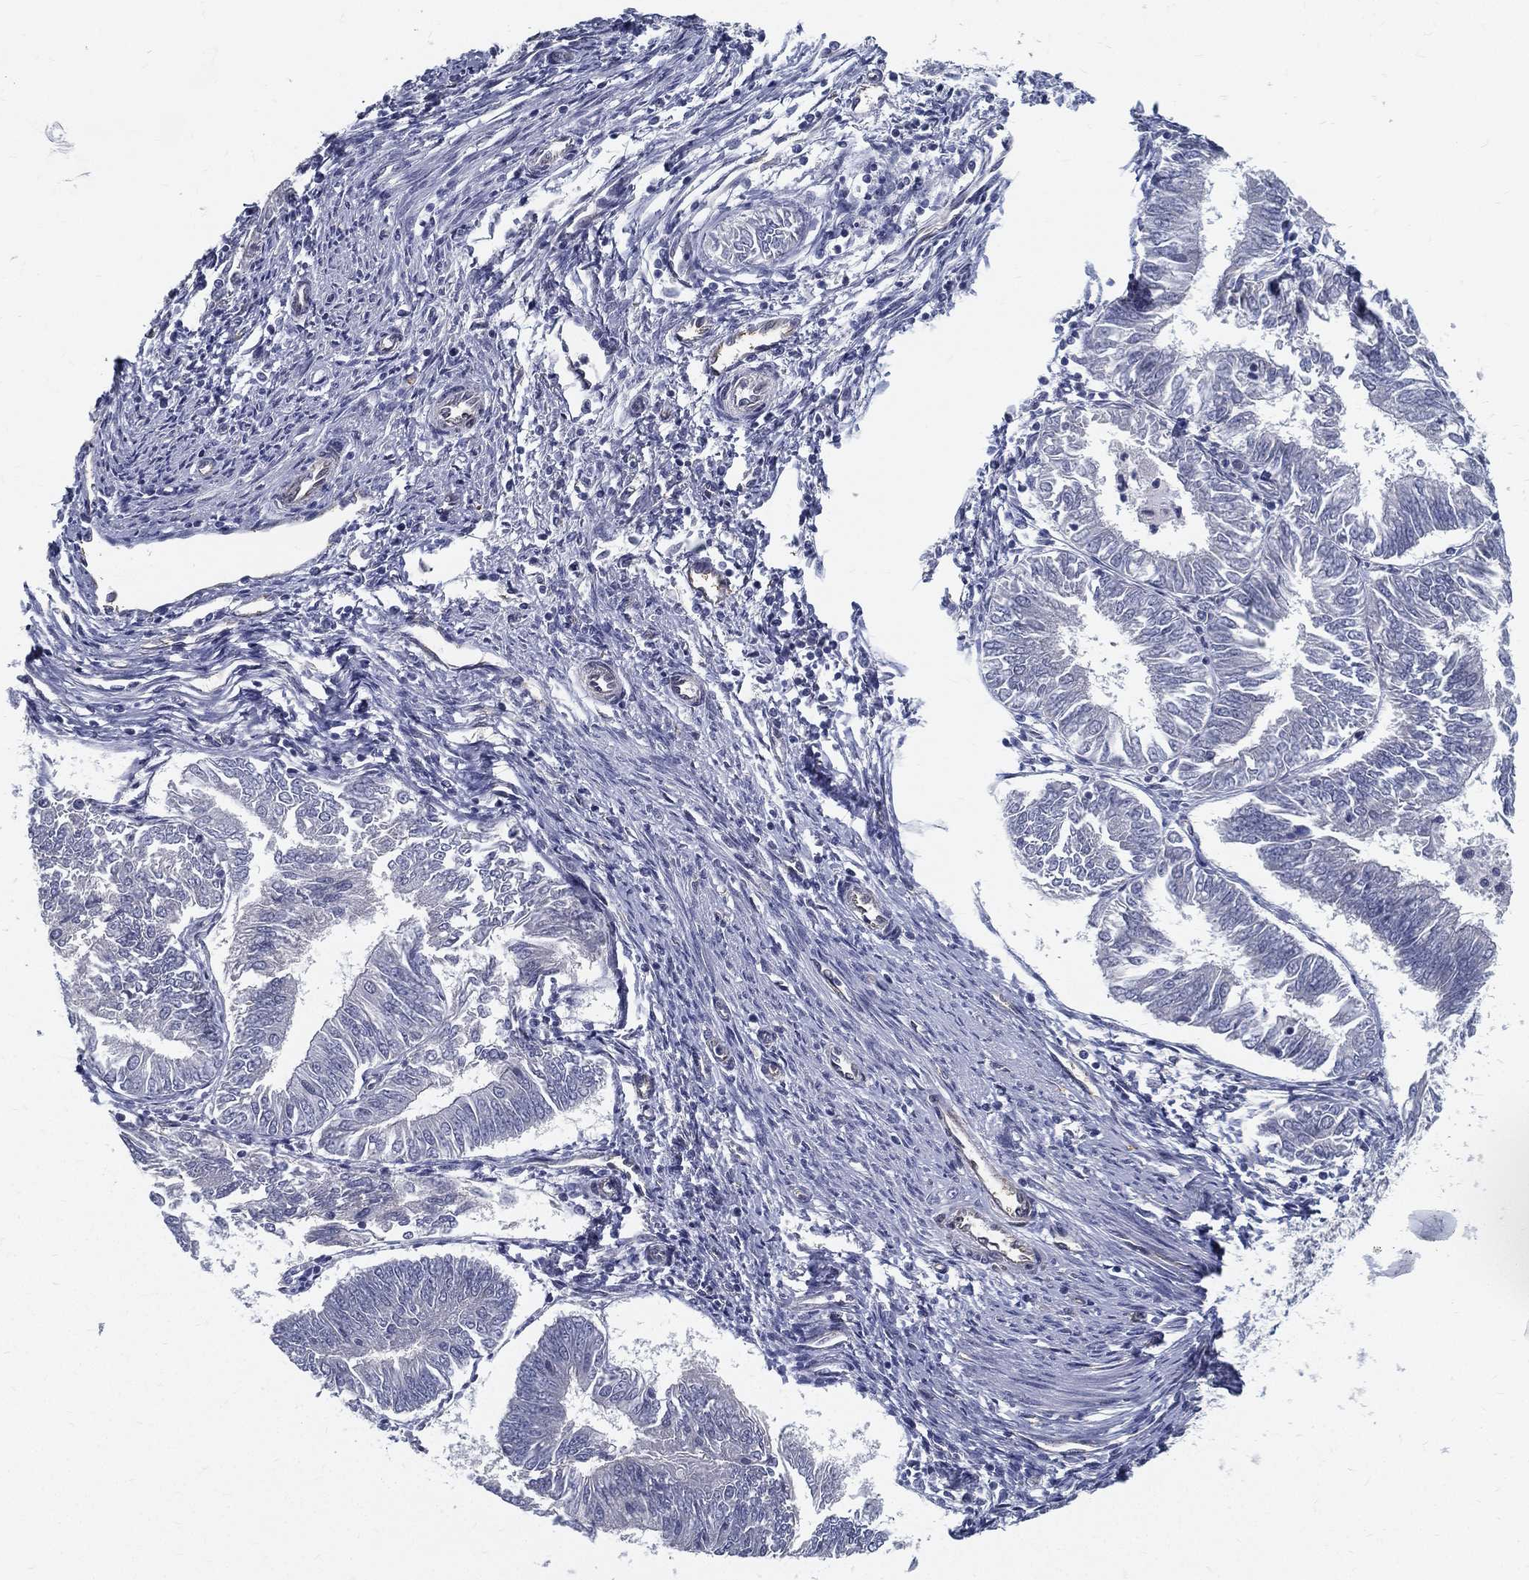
{"staining": {"intensity": "negative", "quantity": "none", "location": "none"}, "tissue": "endometrial cancer", "cell_type": "Tumor cells", "image_type": "cancer", "snomed": [{"axis": "morphology", "description": "Adenocarcinoma, NOS"}, {"axis": "topography", "description": "Endometrium"}], "caption": "This is an IHC image of human adenocarcinoma (endometrial). There is no positivity in tumor cells.", "gene": "LRRC56", "patient": {"sex": "female", "age": 58}}